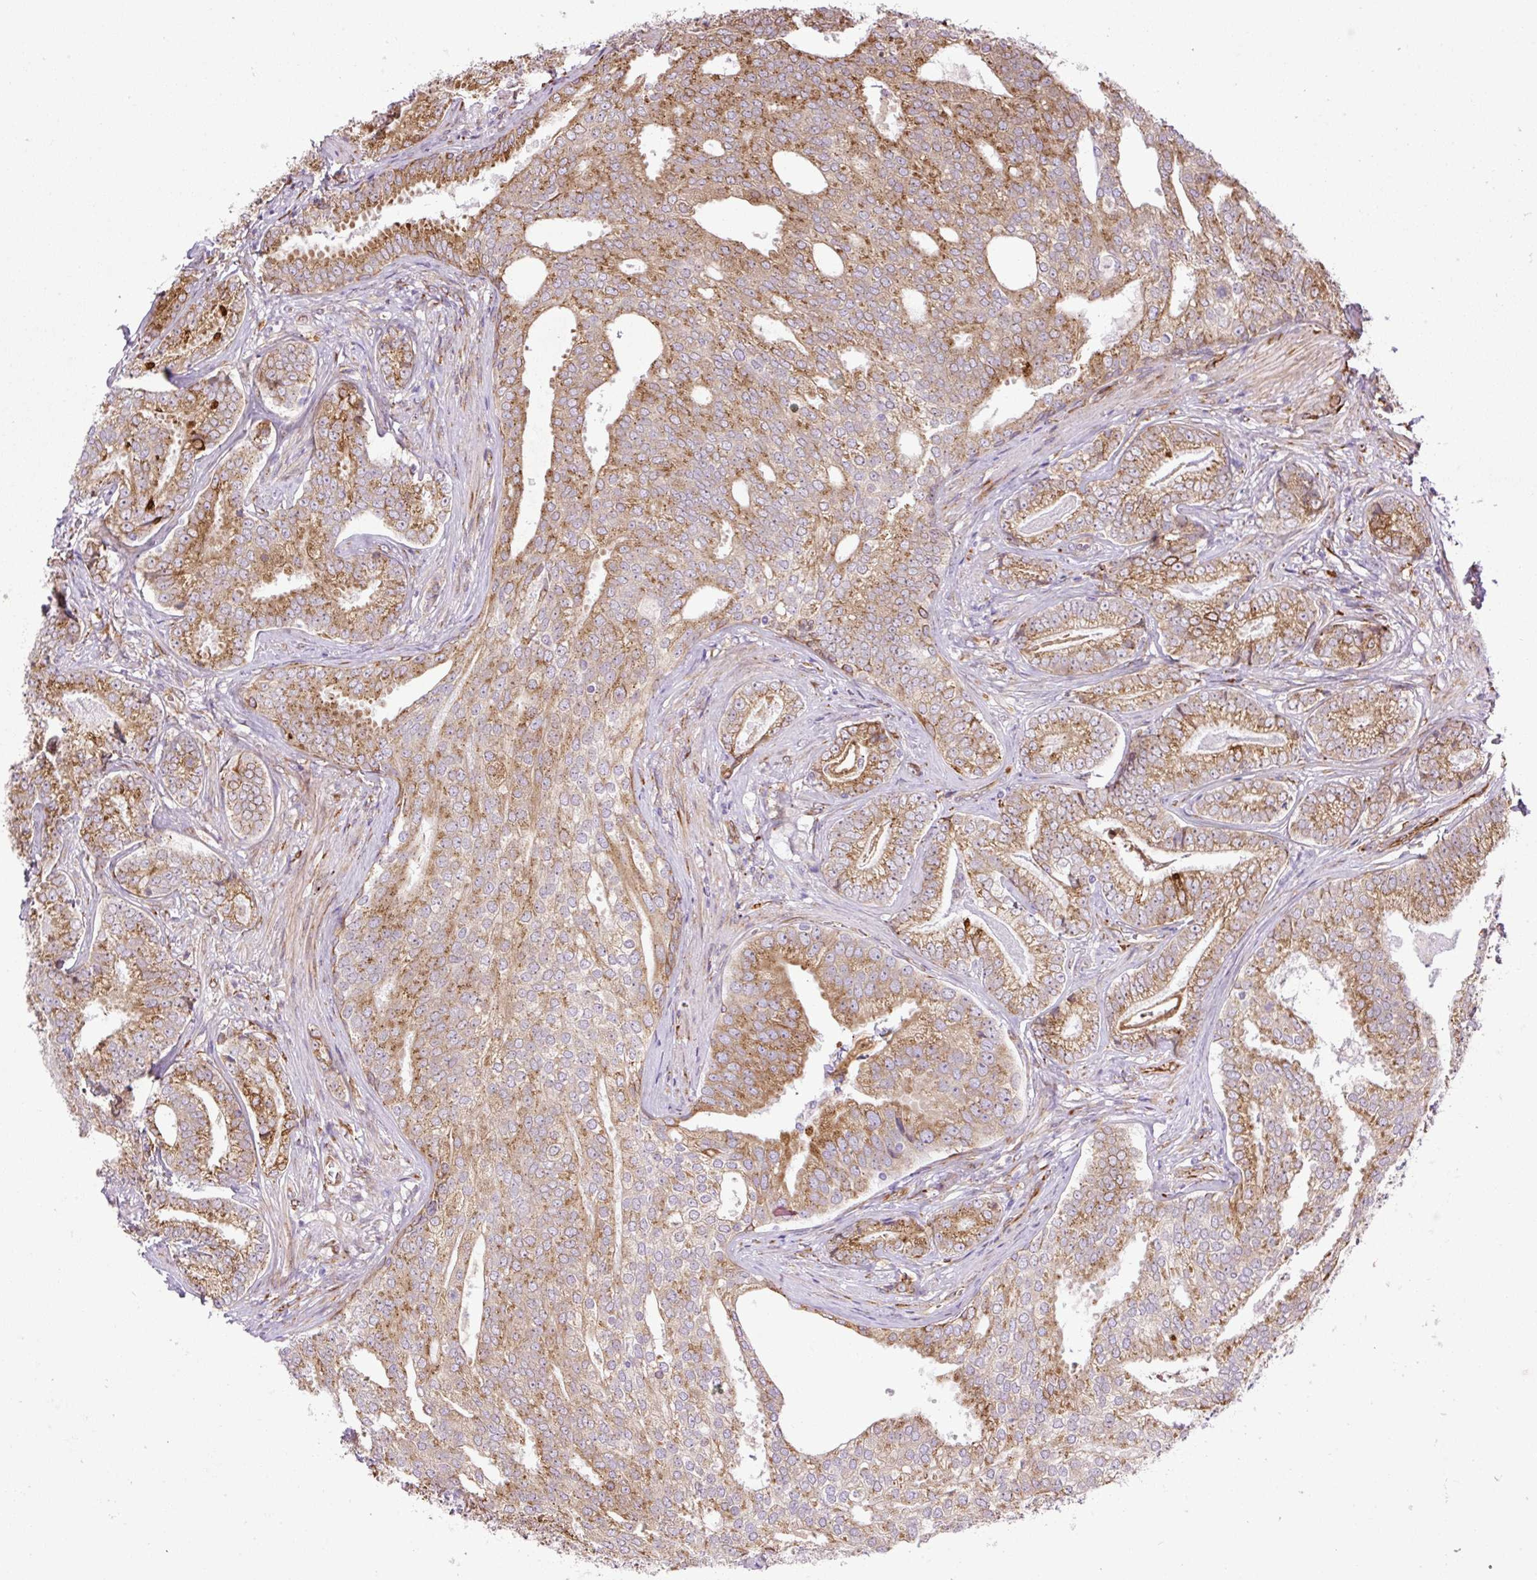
{"staining": {"intensity": "moderate", "quantity": ">75%", "location": "cytoplasmic/membranous"}, "tissue": "prostate cancer", "cell_type": "Tumor cells", "image_type": "cancer", "snomed": [{"axis": "morphology", "description": "Adenocarcinoma, Low grade"}, {"axis": "topography", "description": "Prostate"}], "caption": "The photomicrograph demonstrates immunohistochemical staining of low-grade adenocarcinoma (prostate). There is moderate cytoplasmic/membranous staining is seen in approximately >75% of tumor cells.", "gene": "RAB30", "patient": {"sex": "male", "age": 63}}